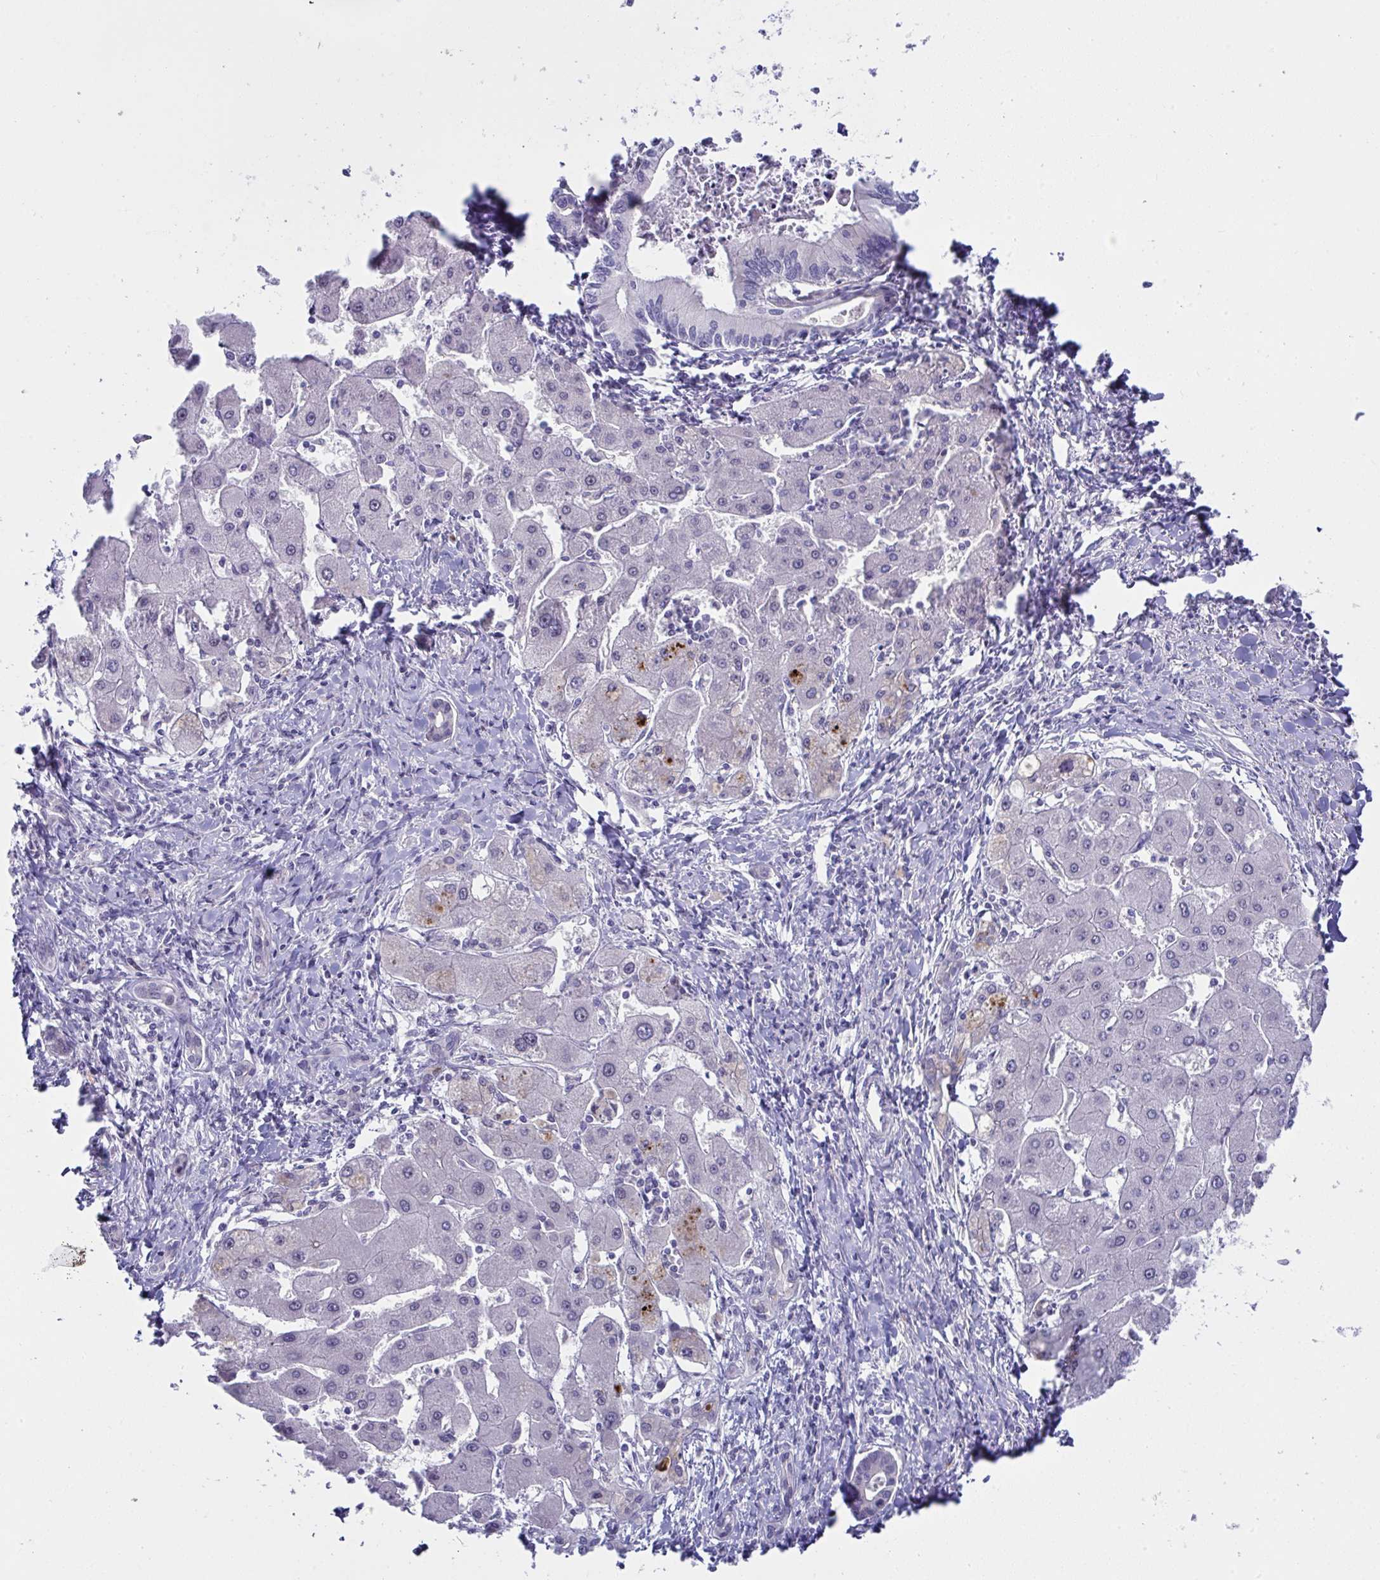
{"staining": {"intensity": "negative", "quantity": "none", "location": "none"}, "tissue": "liver cancer", "cell_type": "Tumor cells", "image_type": "cancer", "snomed": [{"axis": "morphology", "description": "Cholangiocarcinoma"}, {"axis": "topography", "description": "Liver"}], "caption": "DAB (3,3'-diaminobenzidine) immunohistochemical staining of cholangiocarcinoma (liver) demonstrates no significant expression in tumor cells.", "gene": "ZNF713", "patient": {"sex": "male", "age": 66}}